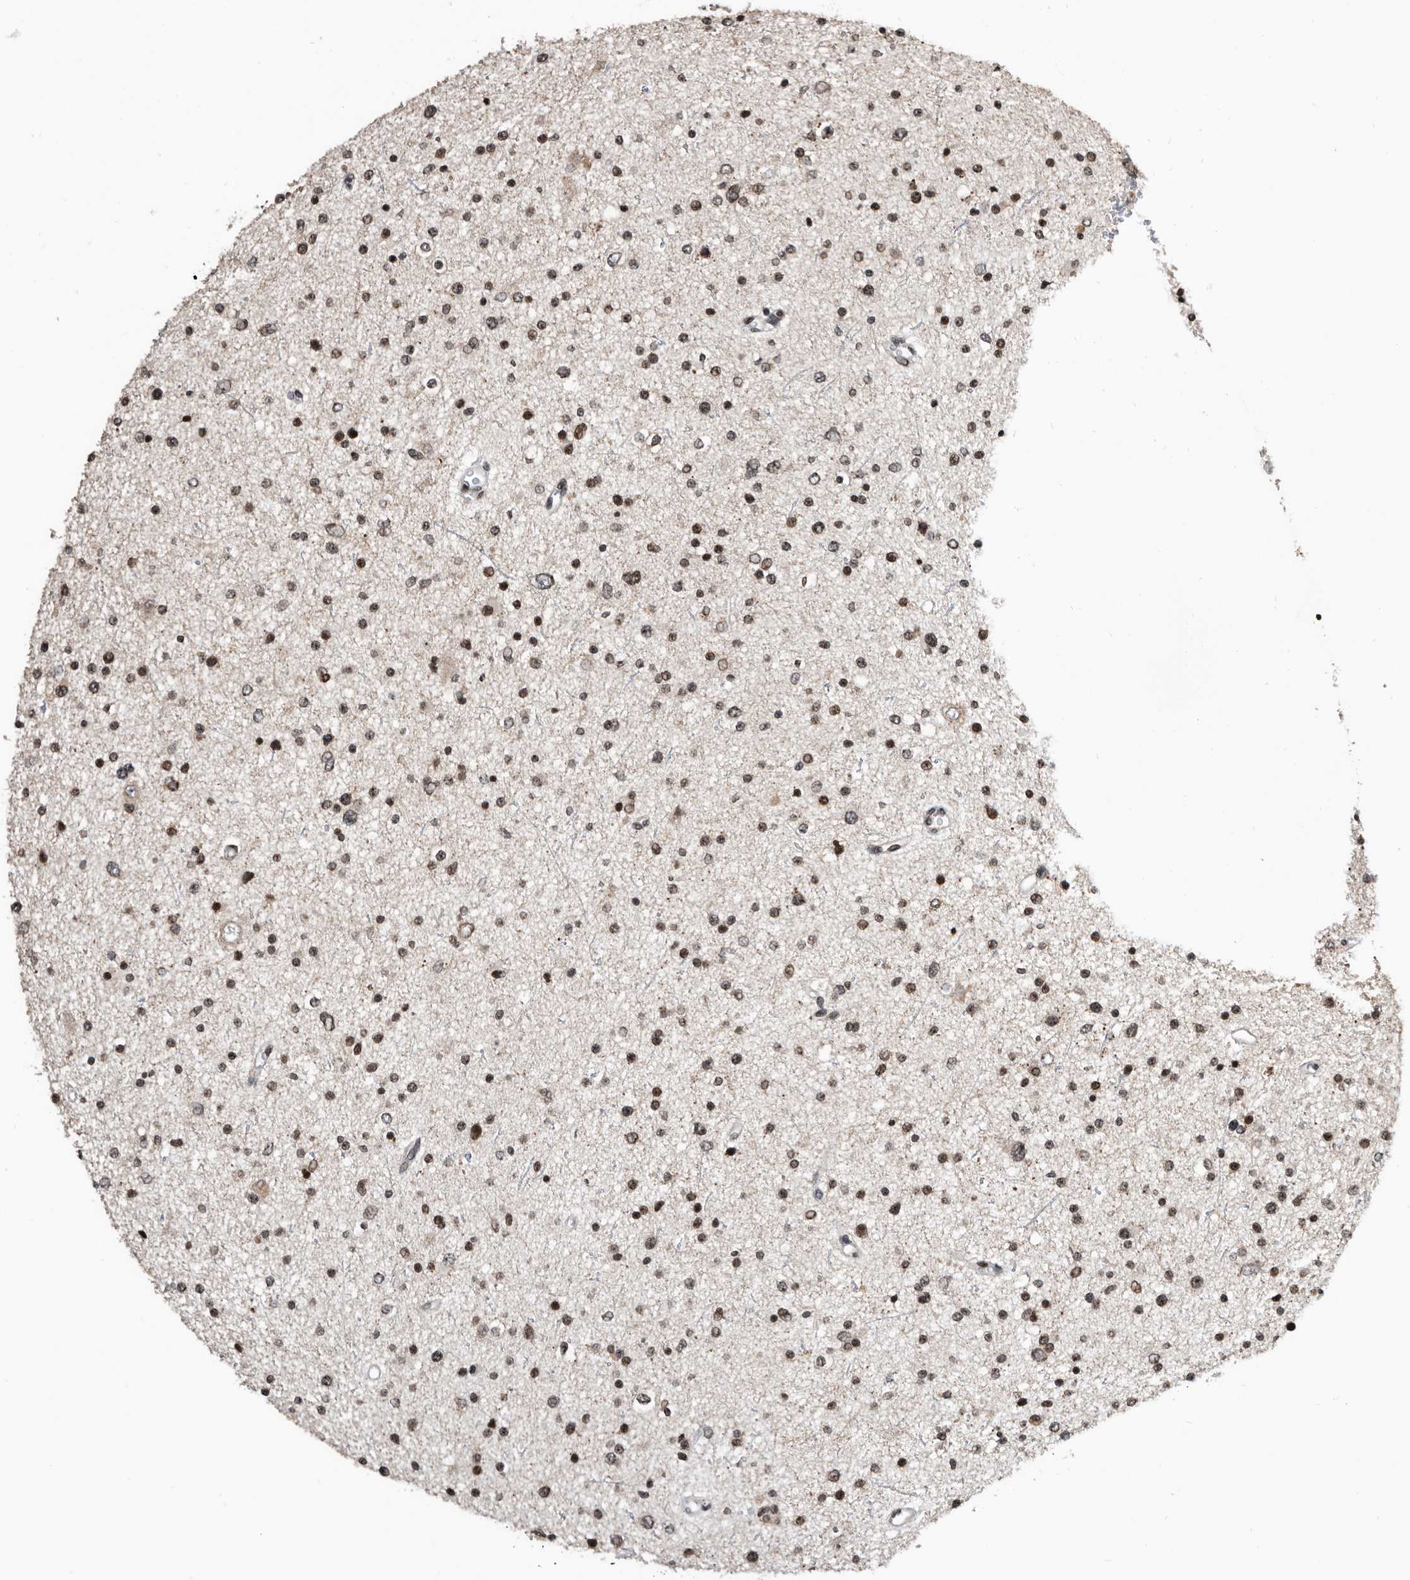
{"staining": {"intensity": "strong", "quantity": ">75%", "location": "nuclear"}, "tissue": "glioma", "cell_type": "Tumor cells", "image_type": "cancer", "snomed": [{"axis": "morphology", "description": "Glioma, malignant, Low grade"}, {"axis": "topography", "description": "Brain"}], "caption": "Glioma tissue displays strong nuclear staining in approximately >75% of tumor cells, visualized by immunohistochemistry. The staining is performed using DAB brown chromogen to label protein expression. The nuclei are counter-stained blue using hematoxylin.", "gene": "SNRNP48", "patient": {"sex": "female", "age": 37}}